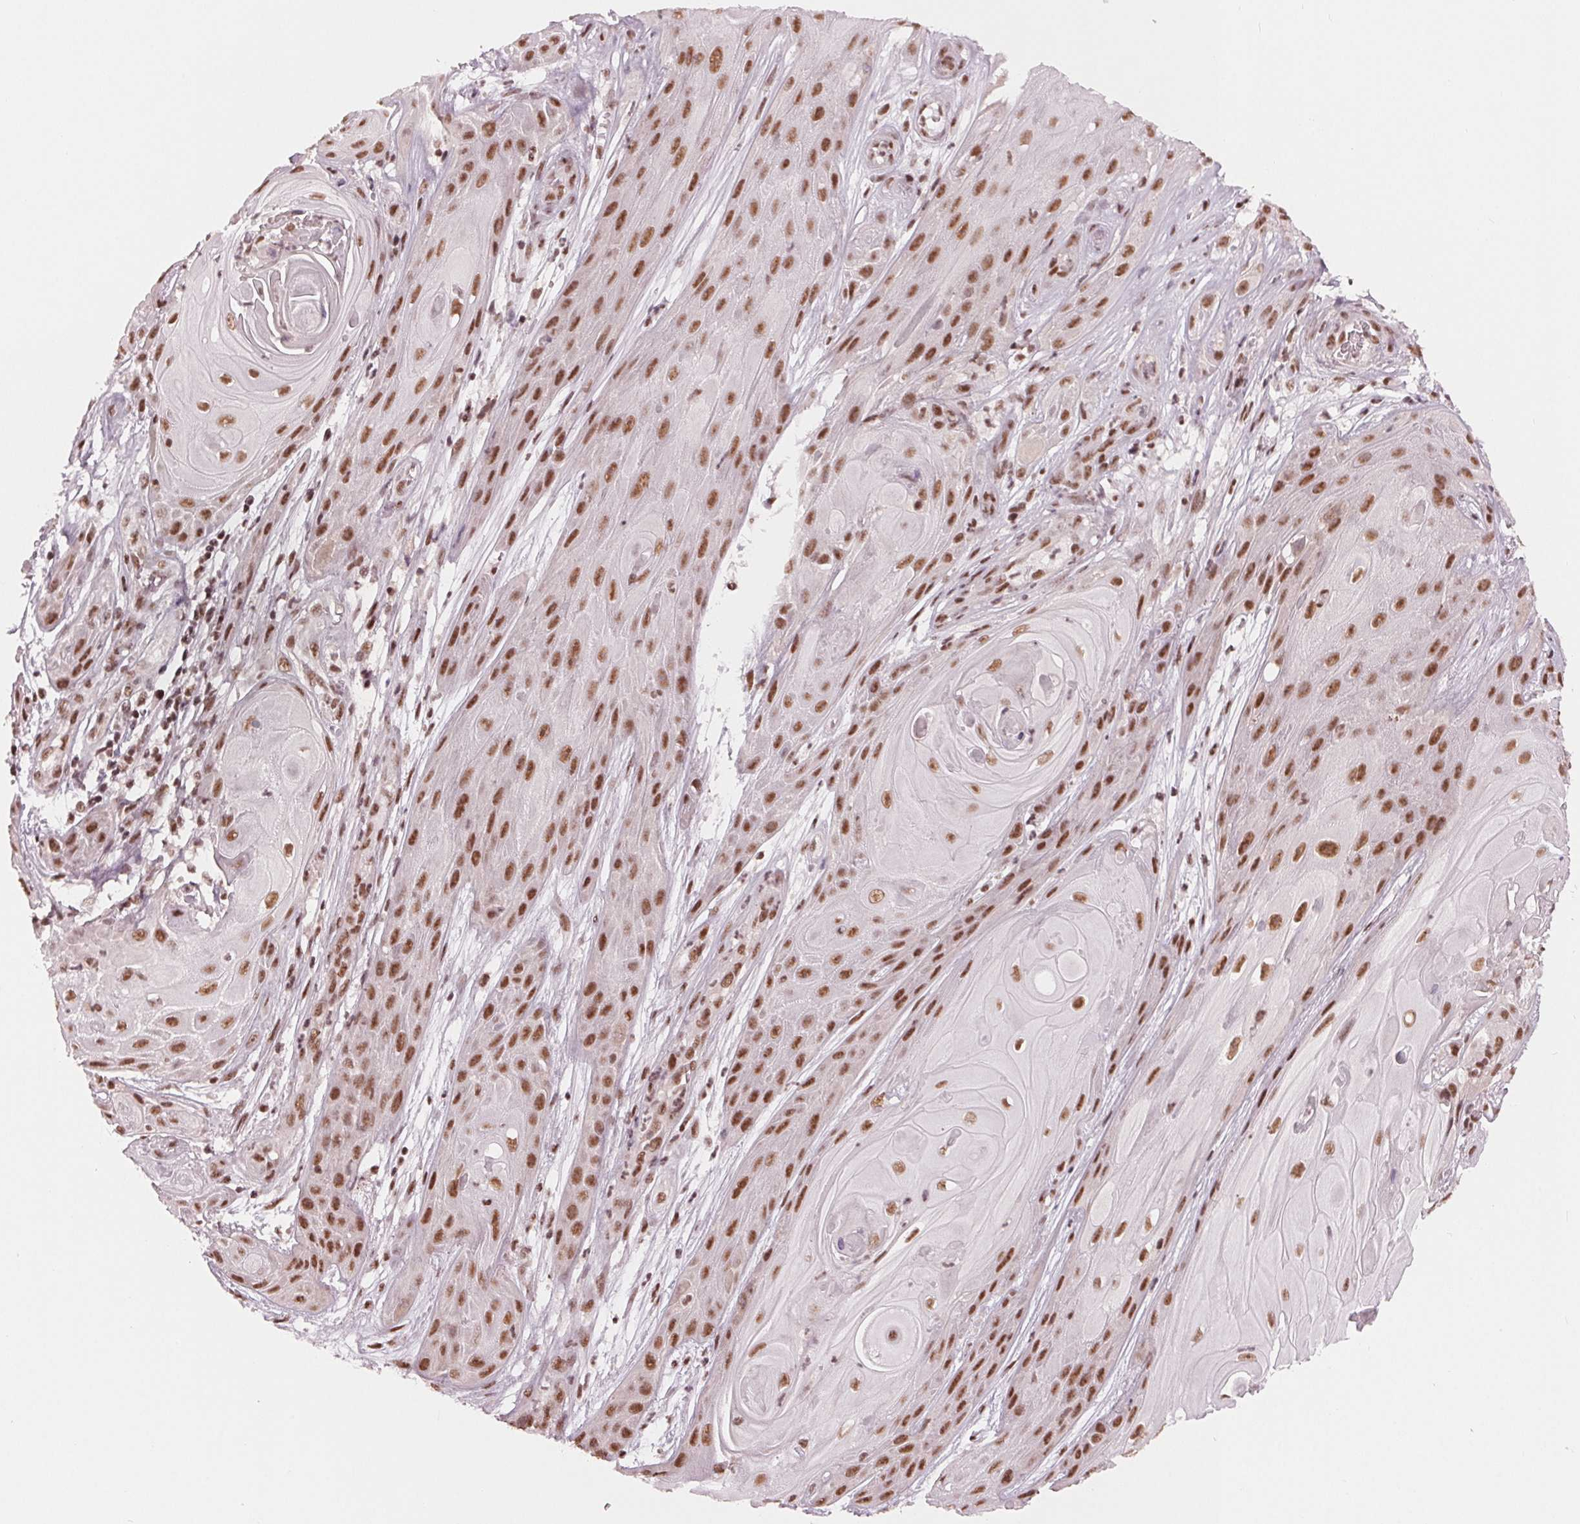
{"staining": {"intensity": "moderate", "quantity": ">75%", "location": "nuclear"}, "tissue": "skin cancer", "cell_type": "Tumor cells", "image_type": "cancer", "snomed": [{"axis": "morphology", "description": "Squamous cell carcinoma, NOS"}, {"axis": "topography", "description": "Skin"}], "caption": "Immunohistochemistry photomicrograph of human skin squamous cell carcinoma stained for a protein (brown), which demonstrates medium levels of moderate nuclear expression in about >75% of tumor cells.", "gene": "LSM2", "patient": {"sex": "male", "age": 62}}